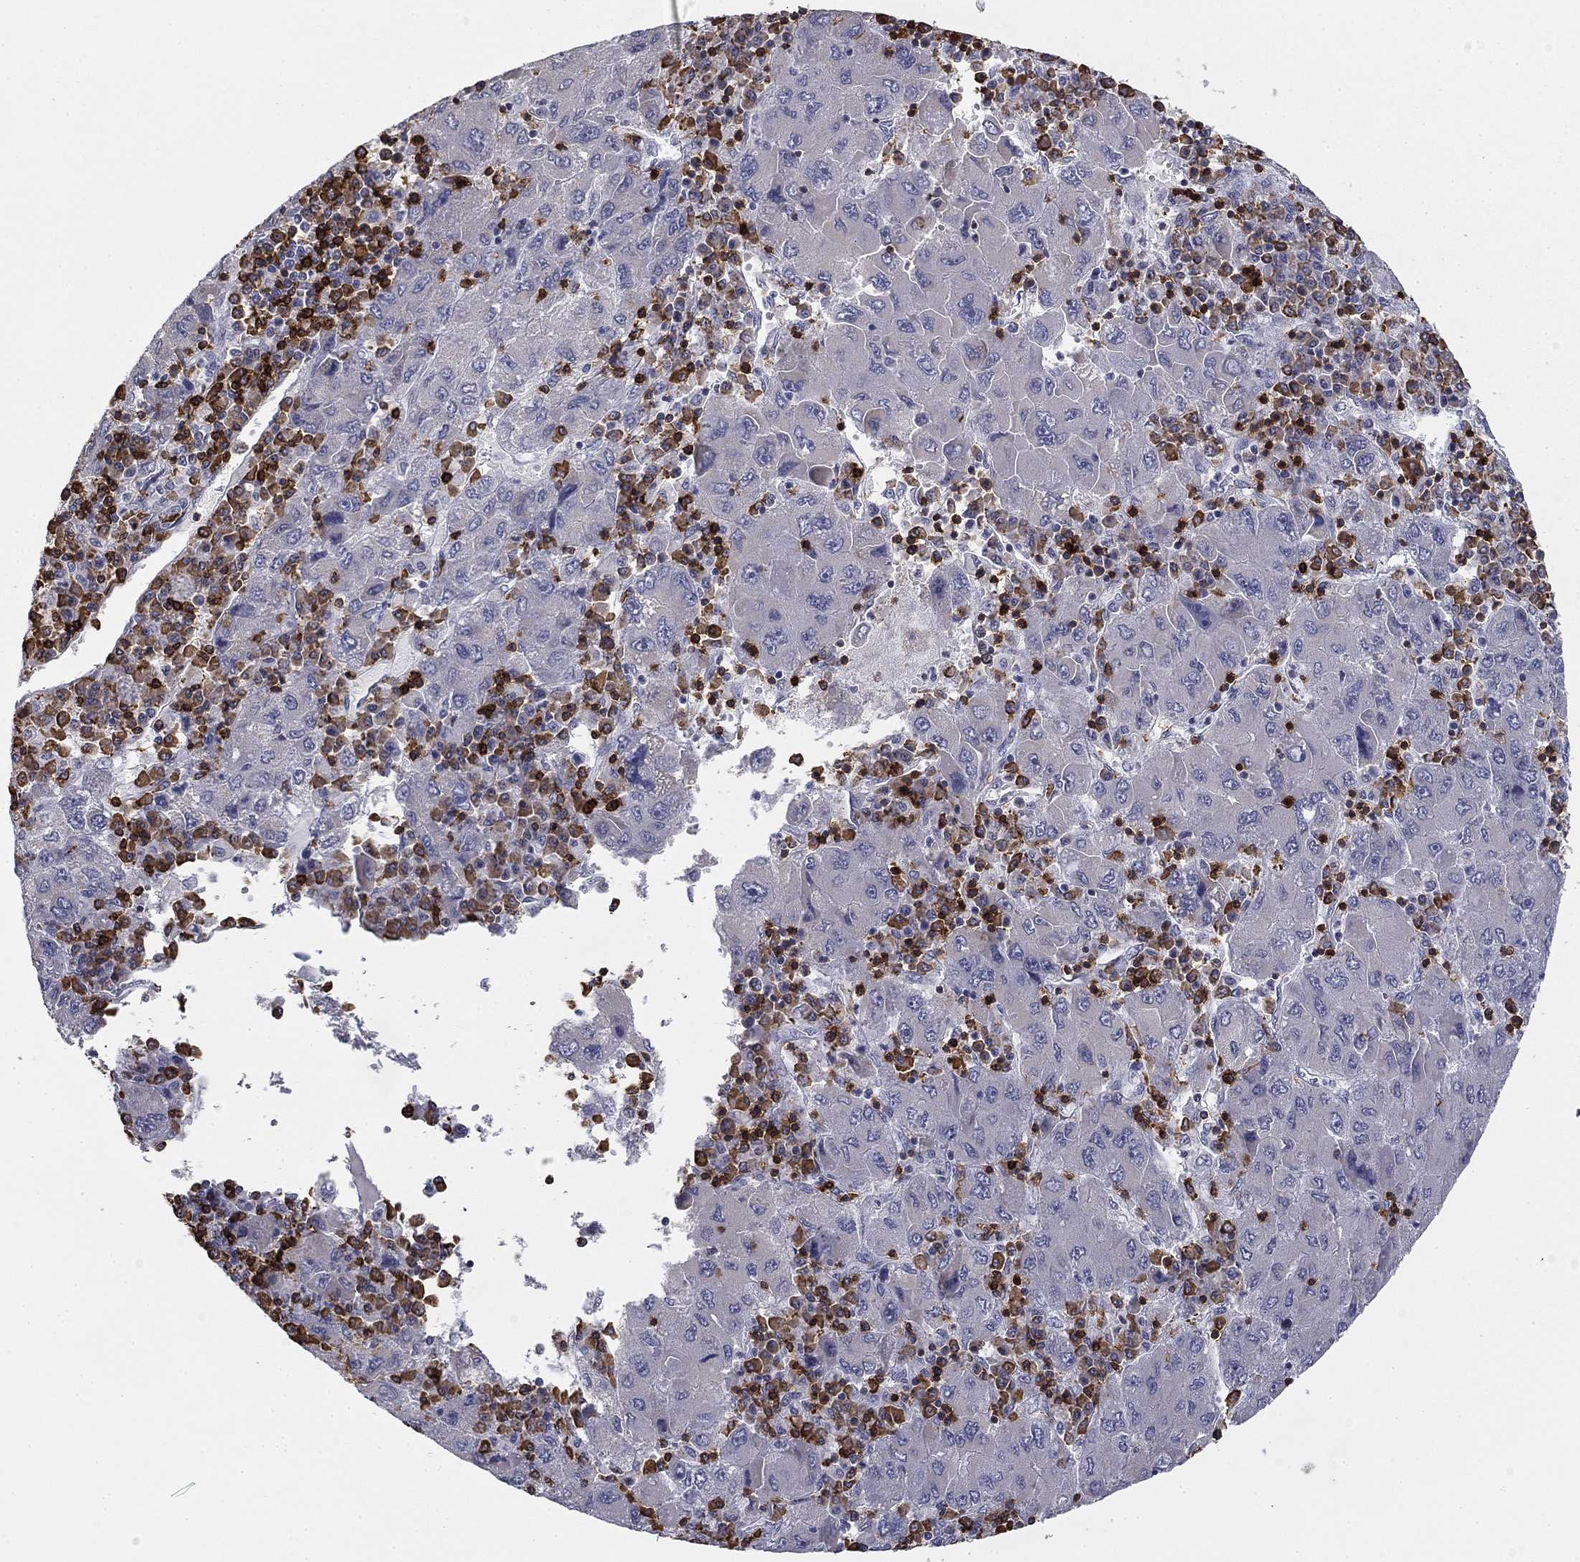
{"staining": {"intensity": "negative", "quantity": "none", "location": "none"}, "tissue": "liver cancer", "cell_type": "Tumor cells", "image_type": "cancer", "snomed": [{"axis": "morphology", "description": "Carcinoma, Hepatocellular, NOS"}, {"axis": "topography", "description": "Liver"}], "caption": "Immunohistochemistry photomicrograph of neoplastic tissue: liver hepatocellular carcinoma stained with DAB (3,3'-diaminobenzidine) demonstrates no significant protein positivity in tumor cells.", "gene": "TRAT1", "patient": {"sex": "male", "age": 75}}